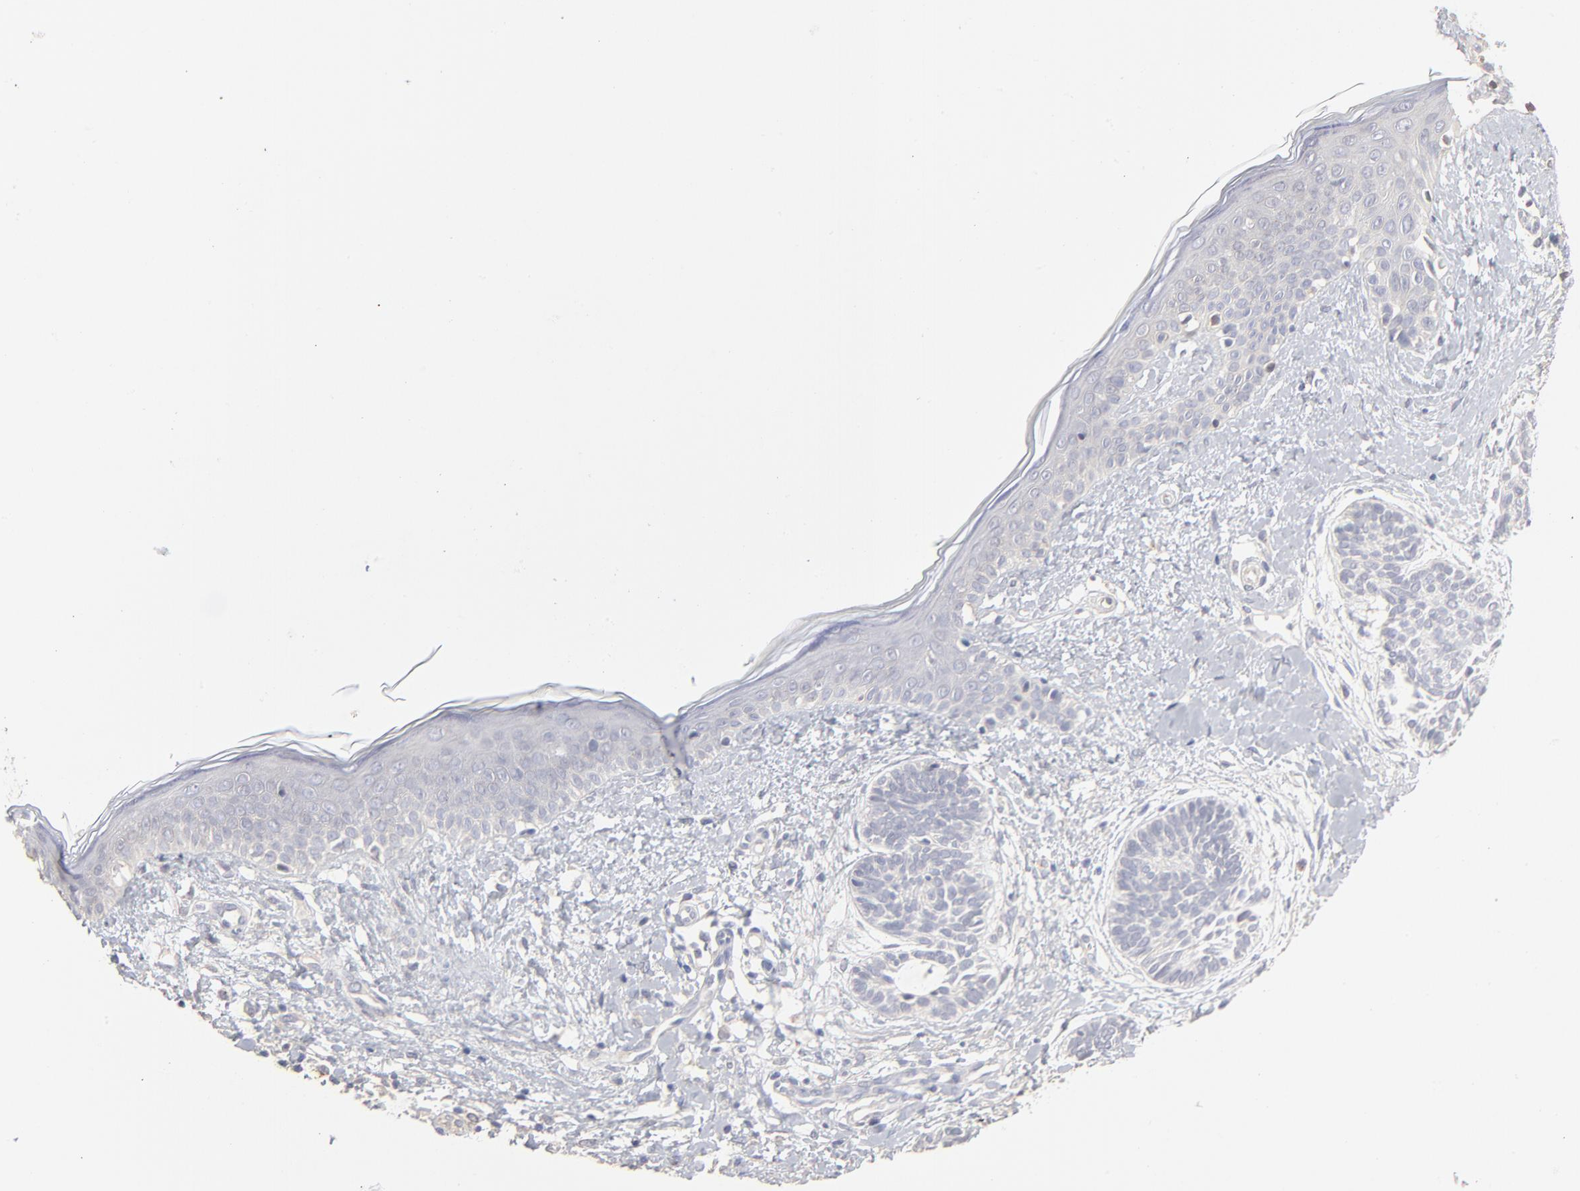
{"staining": {"intensity": "weak", "quantity": "<25%", "location": "cytoplasmic/membranous"}, "tissue": "skin cancer", "cell_type": "Tumor cells", "image_type": "cancer", "snomed": [{"axis": "morphology", "description": "Normal tissue, NOS"}, {"axis": "morphology", "description": "Basal cell carcinoma"}, {"axis": "topography", "description": "Skin"}], "caption": "IHC of basal cell carcinoma (skin) demonstrates no expression in tumor cells.", "gene": "DNAL4", "patient": {"sex": "male", "age": 63}}